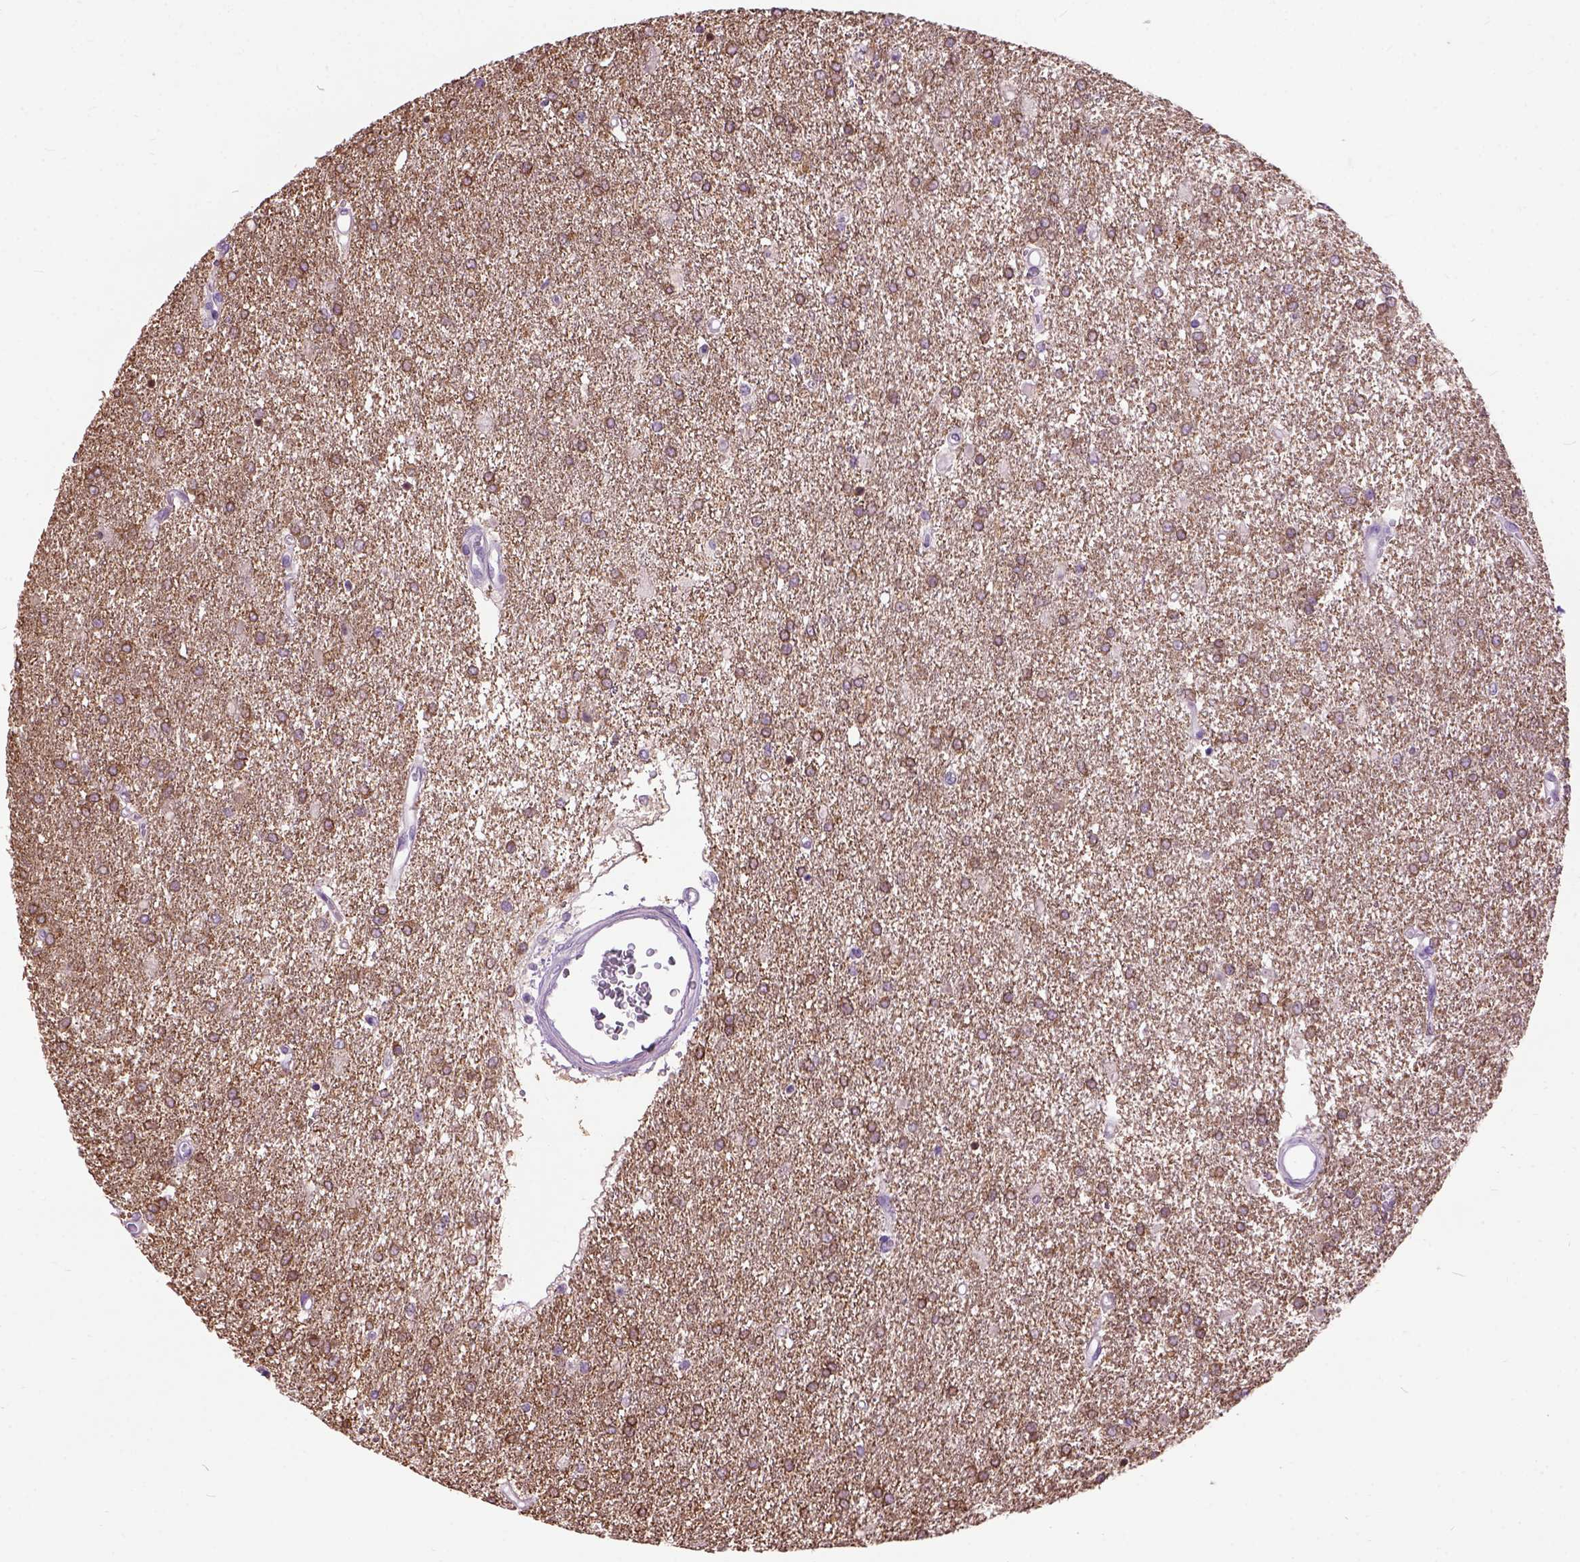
{"staining": {"intensity": "moderate", "quantity": ">75%", "location": "cytoplasmic/membranous"}, "tissue": "glioma", "cell_type": "Tumor cells", "image_type": "cancer", "snomed": [{"axis": "morphology", "description": "Glioma, malignant, High grade"}, {"axis": "topography", "description": "Brain"}], "caption": "Brown immunohistochemical staining in human glioma reveals moderate cytoplasmic/membranous expression in about >75% of tumor cells.", "gene": "MAPT", "patient": {"sex": "female", "age": 61}}